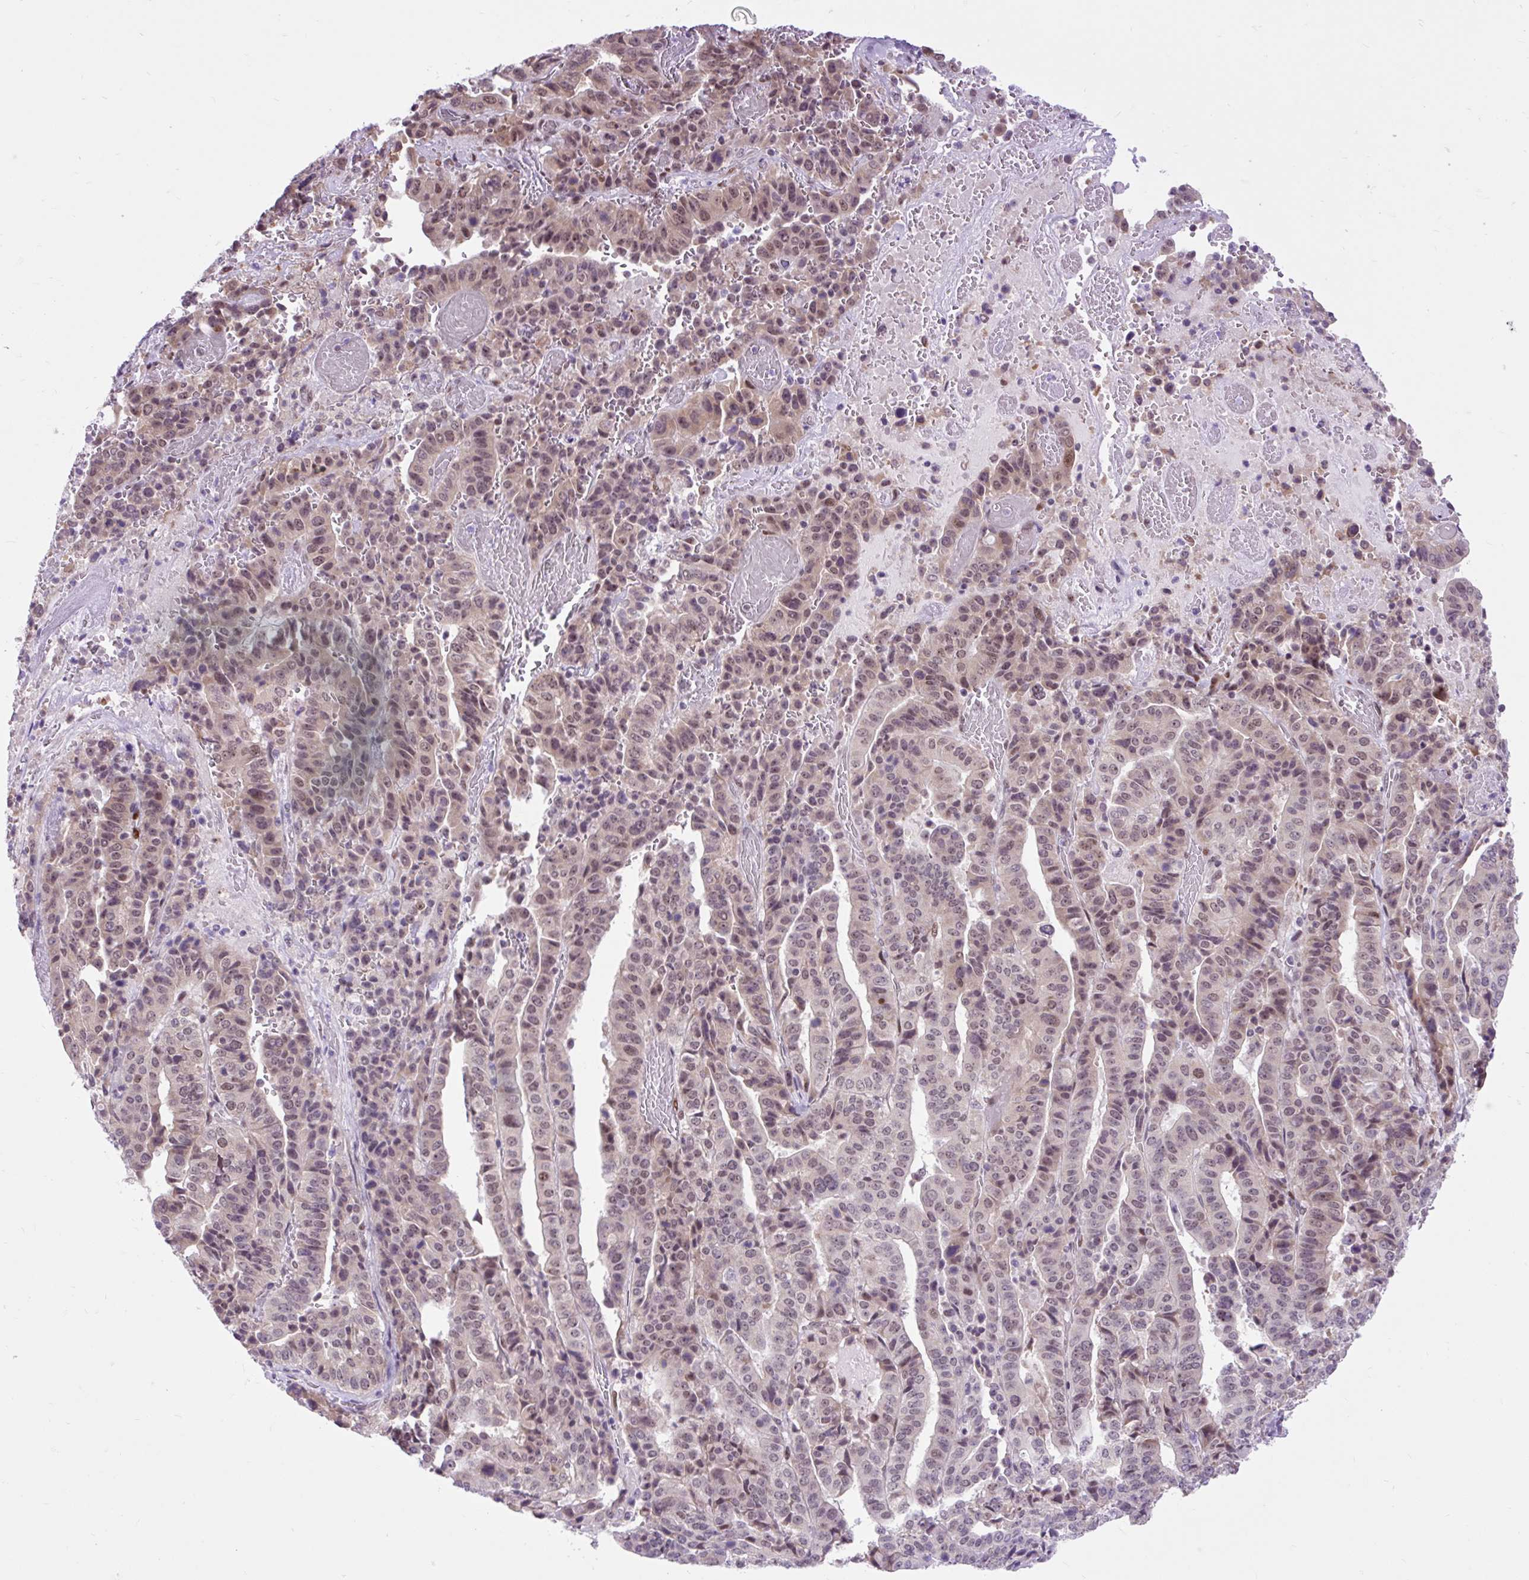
{"staining": {"intensity": "weak", "quantity": ">75%", "location": "nuclear"}, "tissue": "stomach cancer", "cell_type": "Tumor cells", "image_type": "cancer", "snomed": [{"axis": "morphology", "description": "Adenocarcinoma, NOS"}, {"axis": "topography", "description": "Stomach"}], "caption": "Immunohistochemical staining of human adenocarcinoma (stomach) exhibits low levels of weak nuclear protein staining in about >75% of tumor cells.", "gene": "CLK2", "patient": {"sex": "male", "age": 48}}